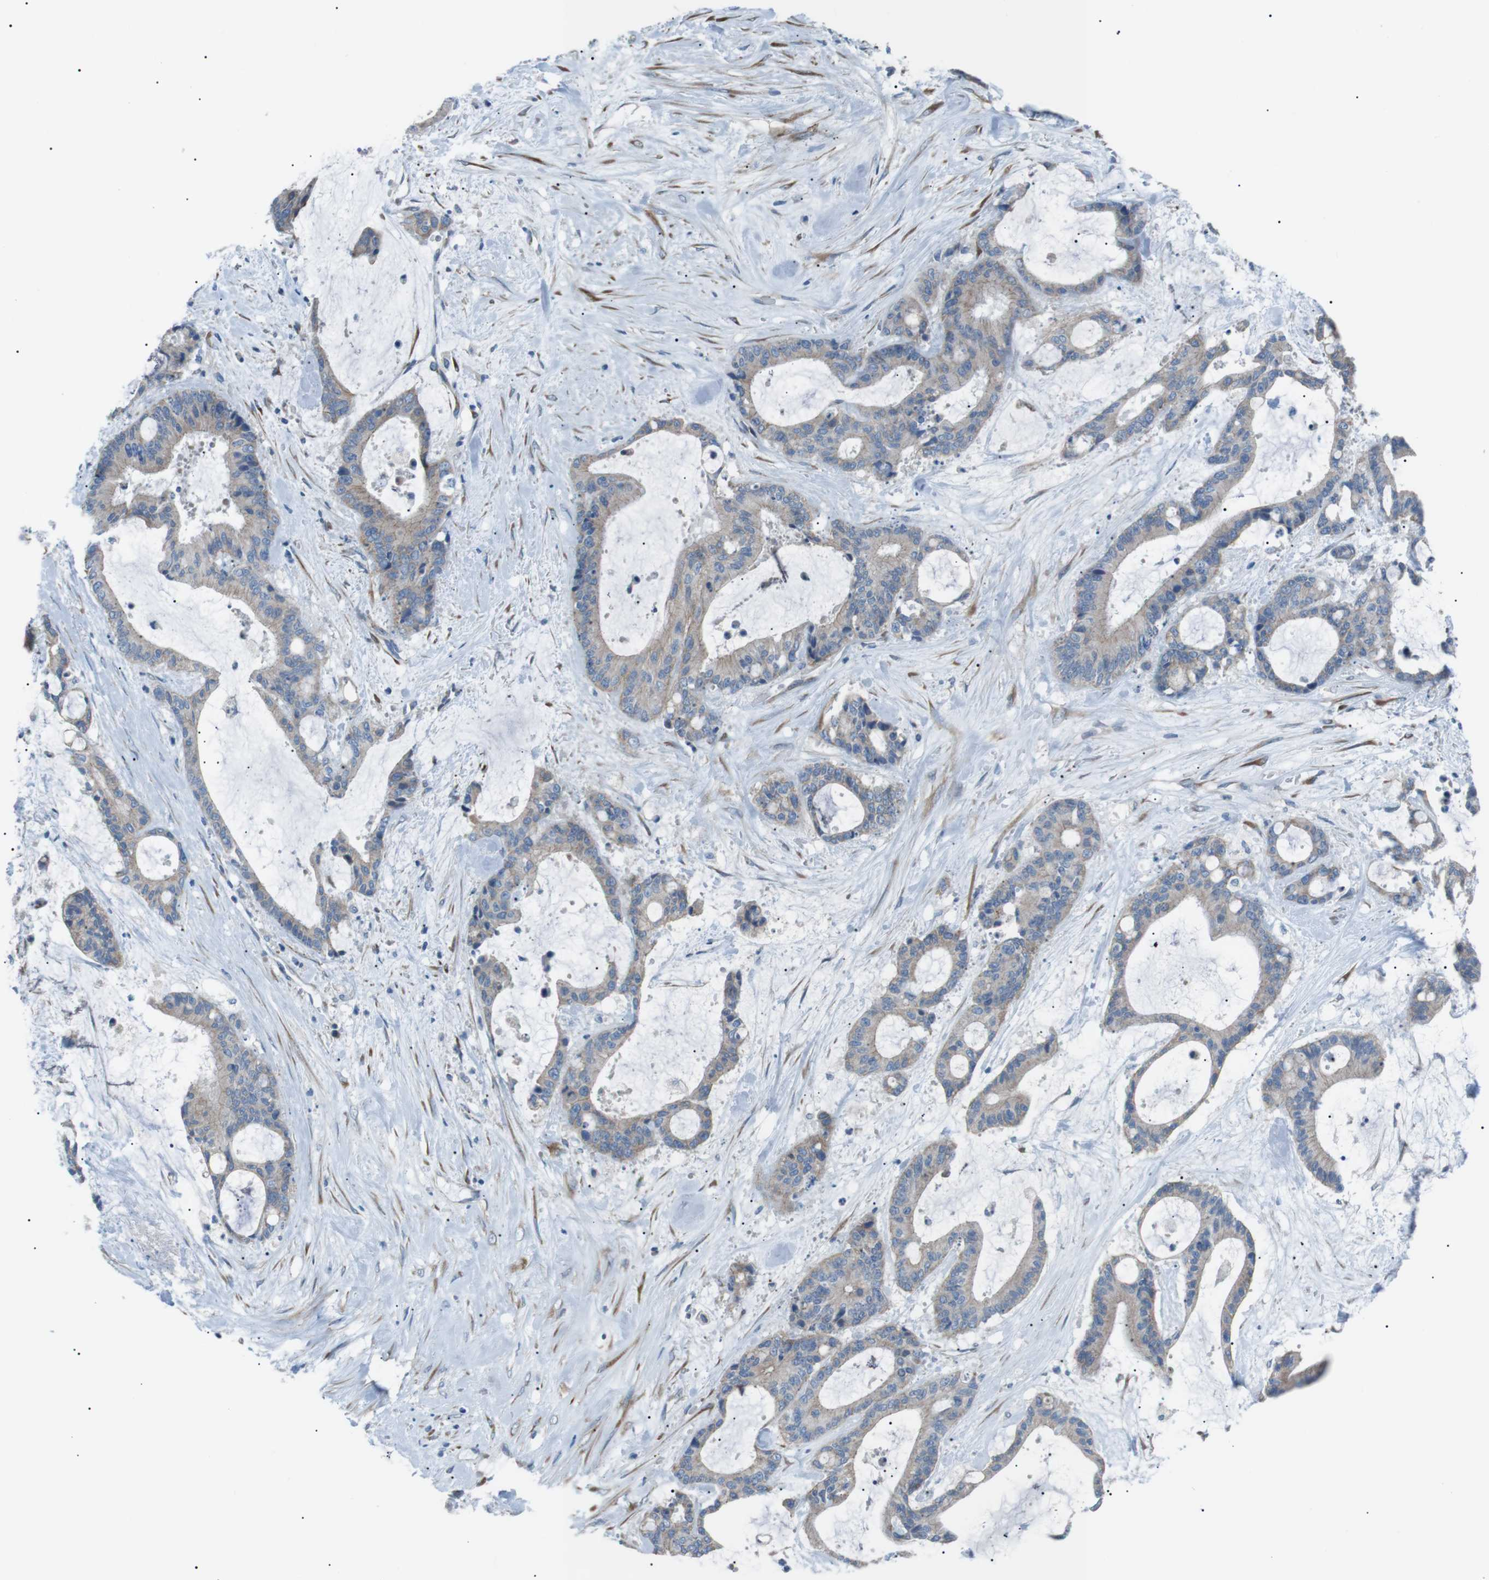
{"staining": {"intensity": "weak", "quantity": ">75%", "location": "cytoplasmic/membranous"}, "tissue": "liver cancer", "cell_type": "Tumor cells", "image_type": "cancer", "snomed": [{"axis": "morphology", "description": "Cholangiocarcinoma"}, {"axis": "topography", "description": "Liver"}], "caption": "A histopathology image of human liver cholangiocarcinoma stained for a protein displays weak cytoplasmic/membranous brown staining in tumor cells.", "gene": "MTARC2", "patient": {"sex": "female", "age": 73}}